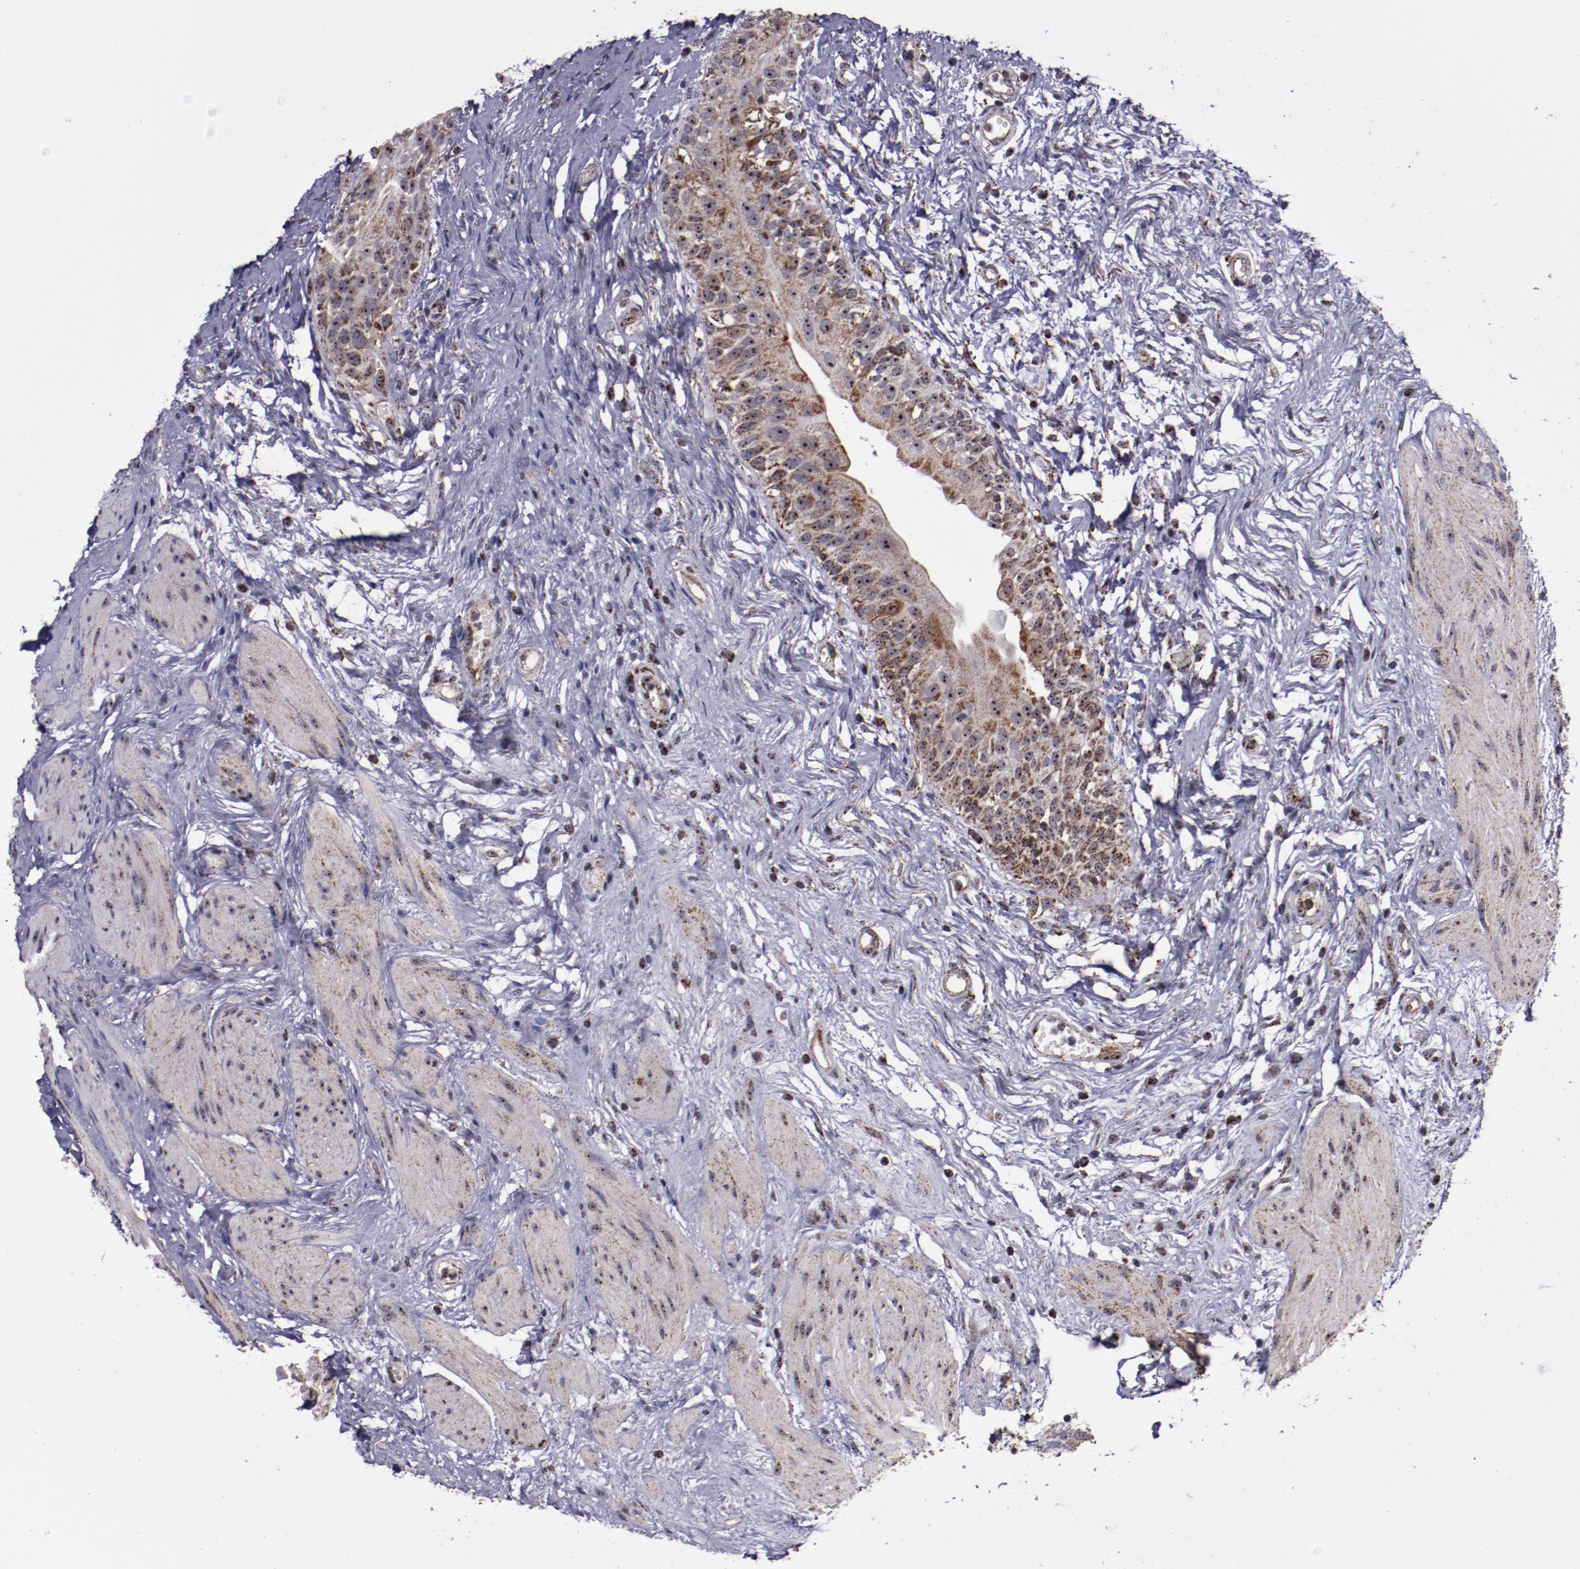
{"staining": {"intensity": "strong", "quantity": ">75%", "location": "cytoplasmic/membranous"}, "tissue": "urinary bladder", "cell_type": "Urothelial cells", "image_type": "normal", "snomed": [{"axis": "morphology", "description": "Normal tissue, NOS"}, {"axis": "topography", "description": "Urinary bladder"}], "caption": "An image of human urinary bladder stained for a protein displays strong cytoplasmic/membranous brown staining in urothelial cells.", "gene": "LONP1", "patient": {"sex": "female", "age": 55}}